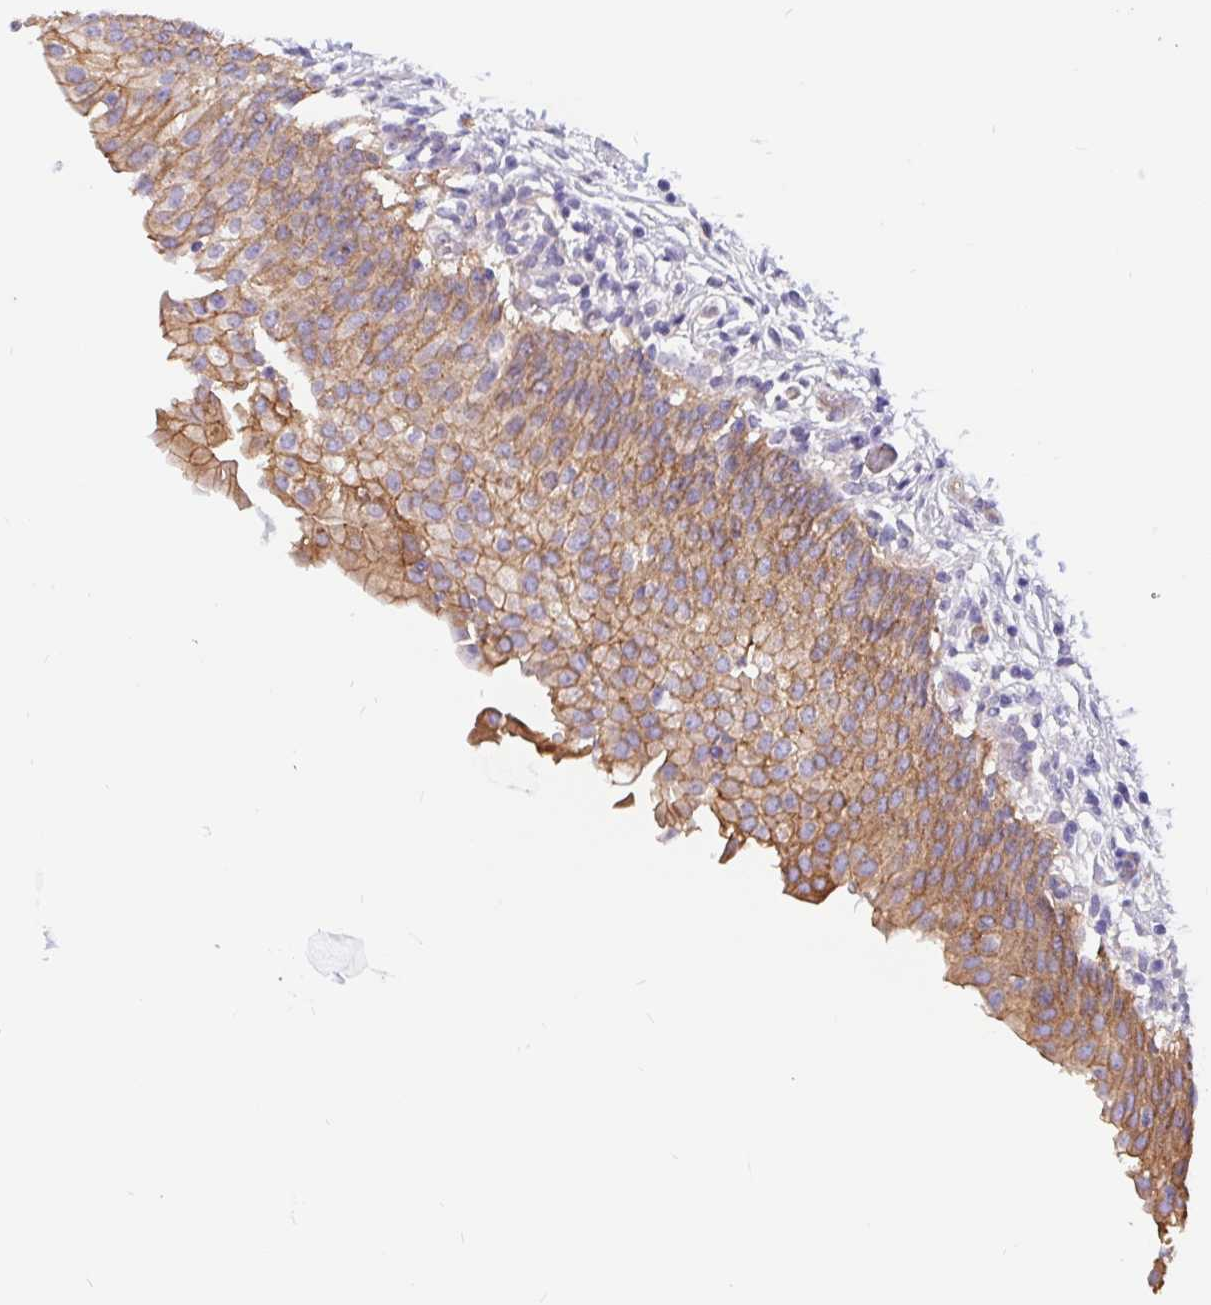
{"staining": {"intensity": "moderate", "quantity": ">75%", "location": "cytoplasmic/membranous"}, "tissue": "urinary bladder", "cell_type": "Urothelial cells", "image_type": "normal", "snomed": [{"axis": "morphology", "description": "Normal tissue, NOS"}, {"axis": "topography", "description": "Urinary bladder"}, {"axis": "topography", "description": "Peripheral nerve tissue"}], "caption": "Immunohistochemistry (IHC) image of benign human urinary bladder stained for a protein (brown), which shows medium levels of moderate cytoplasmic/membranous expression in about >75% of urothelial cells.", "gene": "LIMCH1", "patient": {"sex": "female", "age": 60}}